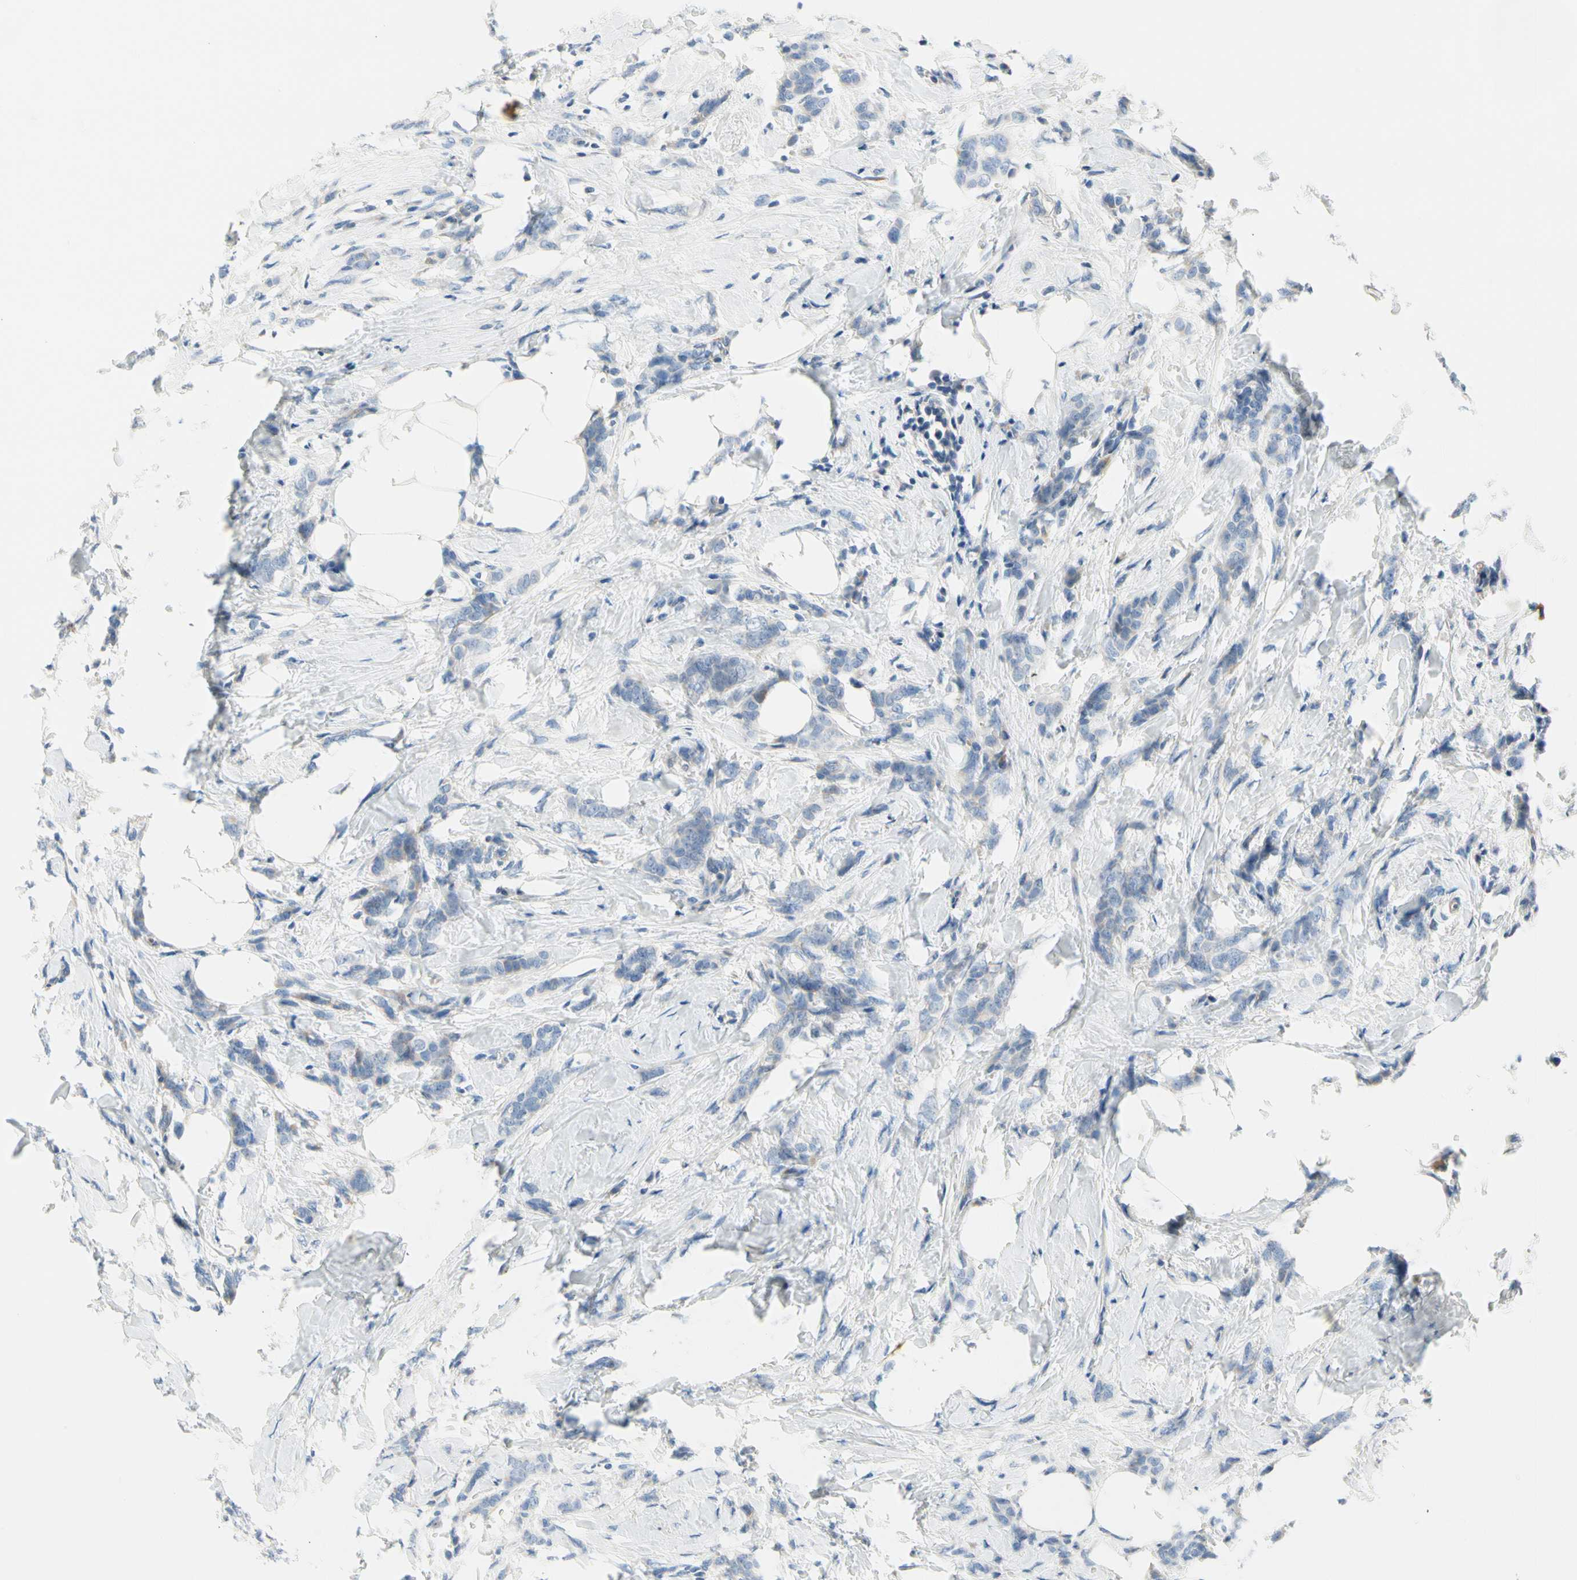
{"staining": {"intensity": "negative", "quantity": "none", "location": "none"}, "tissue": "breast cancer", "cell_type": "Tumor cells", "image_type": "cancer", "snomed": [{"axis": "morphology", "description": "Lobular carcinoma, in situ"}, {"axis": "morphology", "description": "Lobular carcinoma"}, {"axis": "topography", "description": "Breast"}], "caption": "Immunohistochemistry histopathology image of breast lobular carcinoma stained for a protein (brown), which exhibits no expression in tumor cells.", "gene": "STXBP1", "patient": {"sex": "female", "age": 41}}